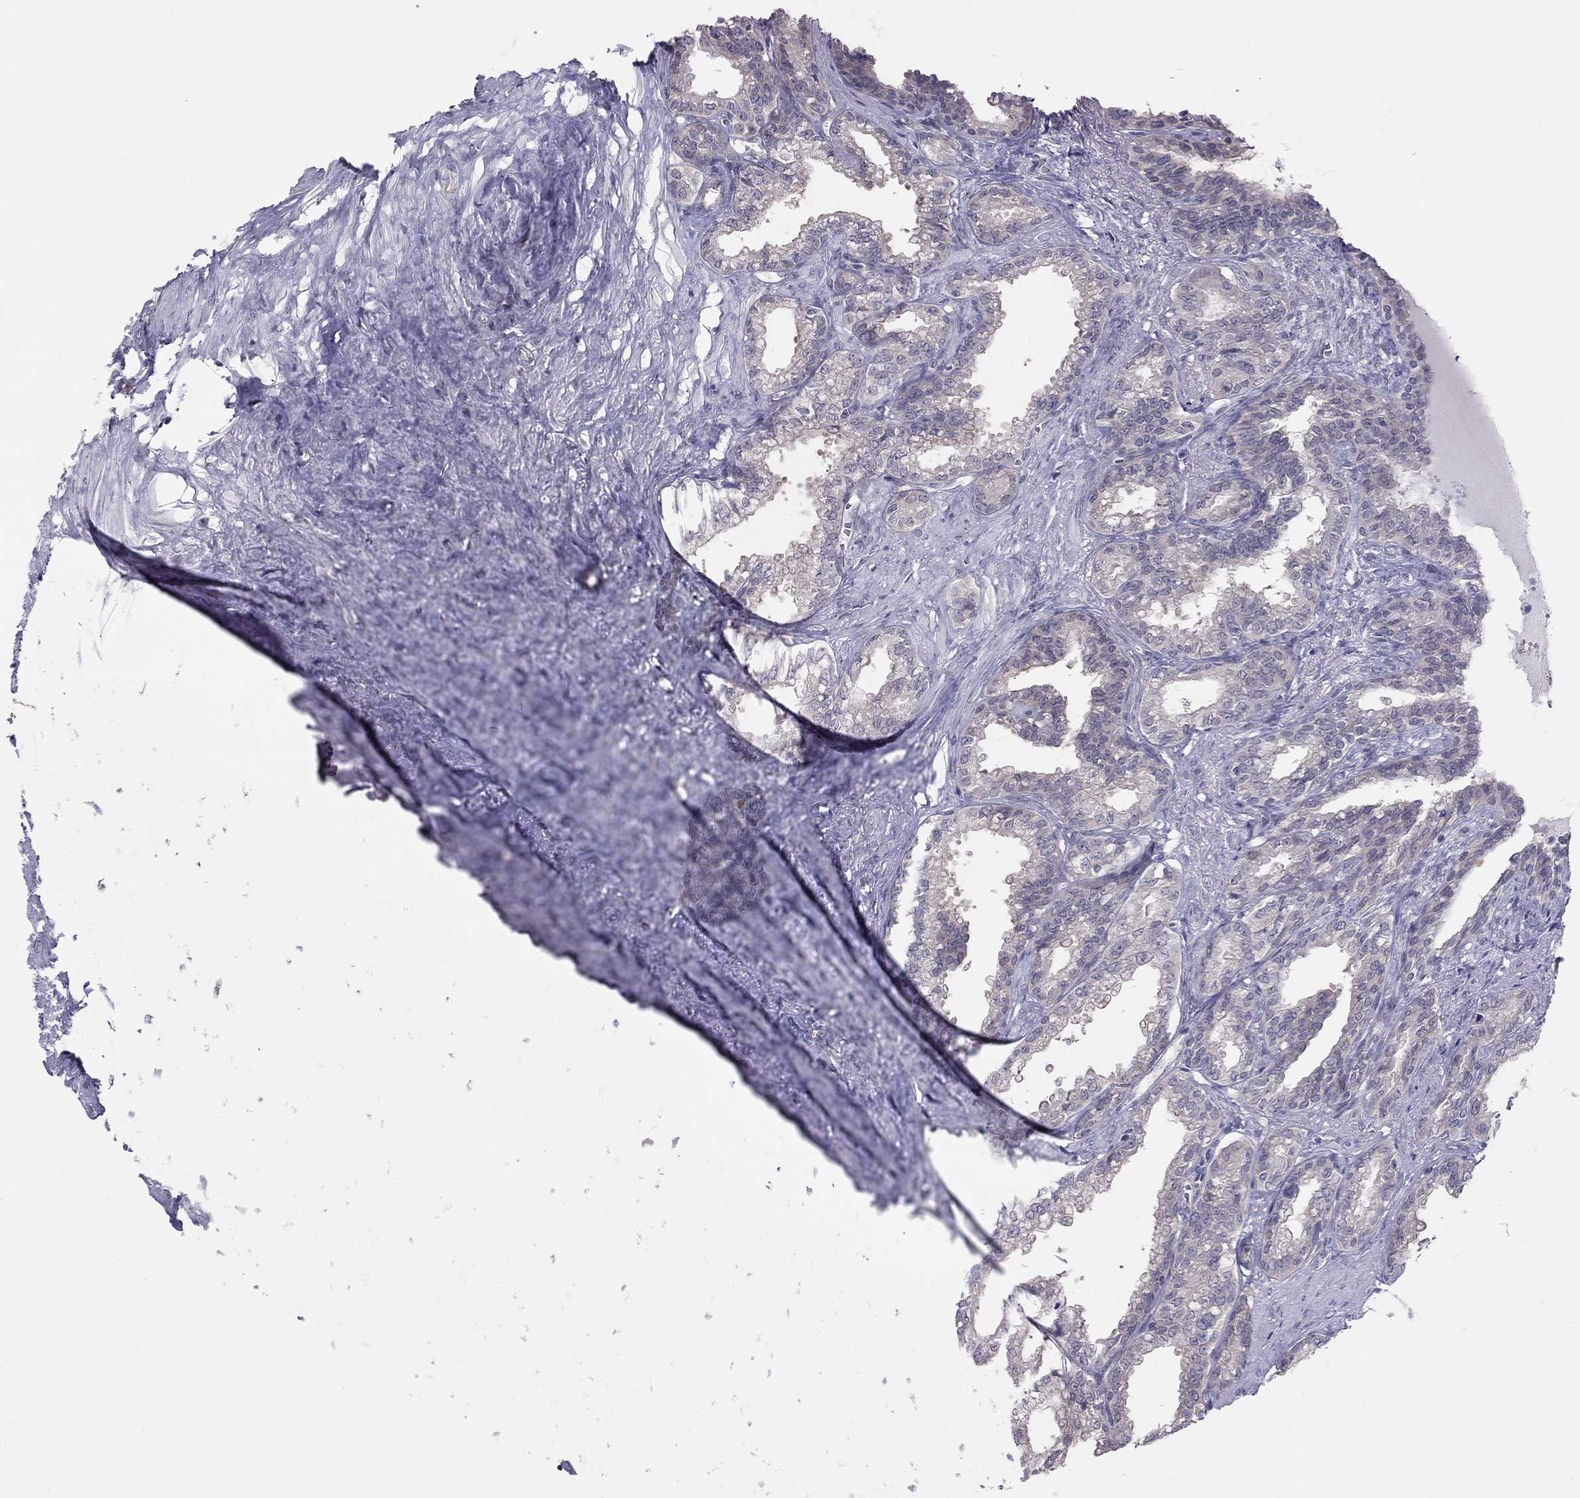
{"staining": {"intensity": "negative", "quantity": "none", "location": "none"}, "tissue": "seminal vesicle", "cell_type": "Glandular cells", "image_type": "normal", "snomed": [{"axis": "morphology", "description": "Normal tissue, NOS"}, {"axis": "morphology", "description": "Urothelial carcinoma, NOS"}, {"axis": "topography", "description": "Urinary bladder"}, {"axis": "topography", "description": "Seminal veicle"}], "caption": "IHC histopathology image of benign seminal vesicle: seminal vesicle stained with DAB (3,3'-diaminobenzidine) demonstrates no significant protein expression in glandular cells.", "gene": "HSF2BP", "patient": {"sex": "male", "age": 76}}